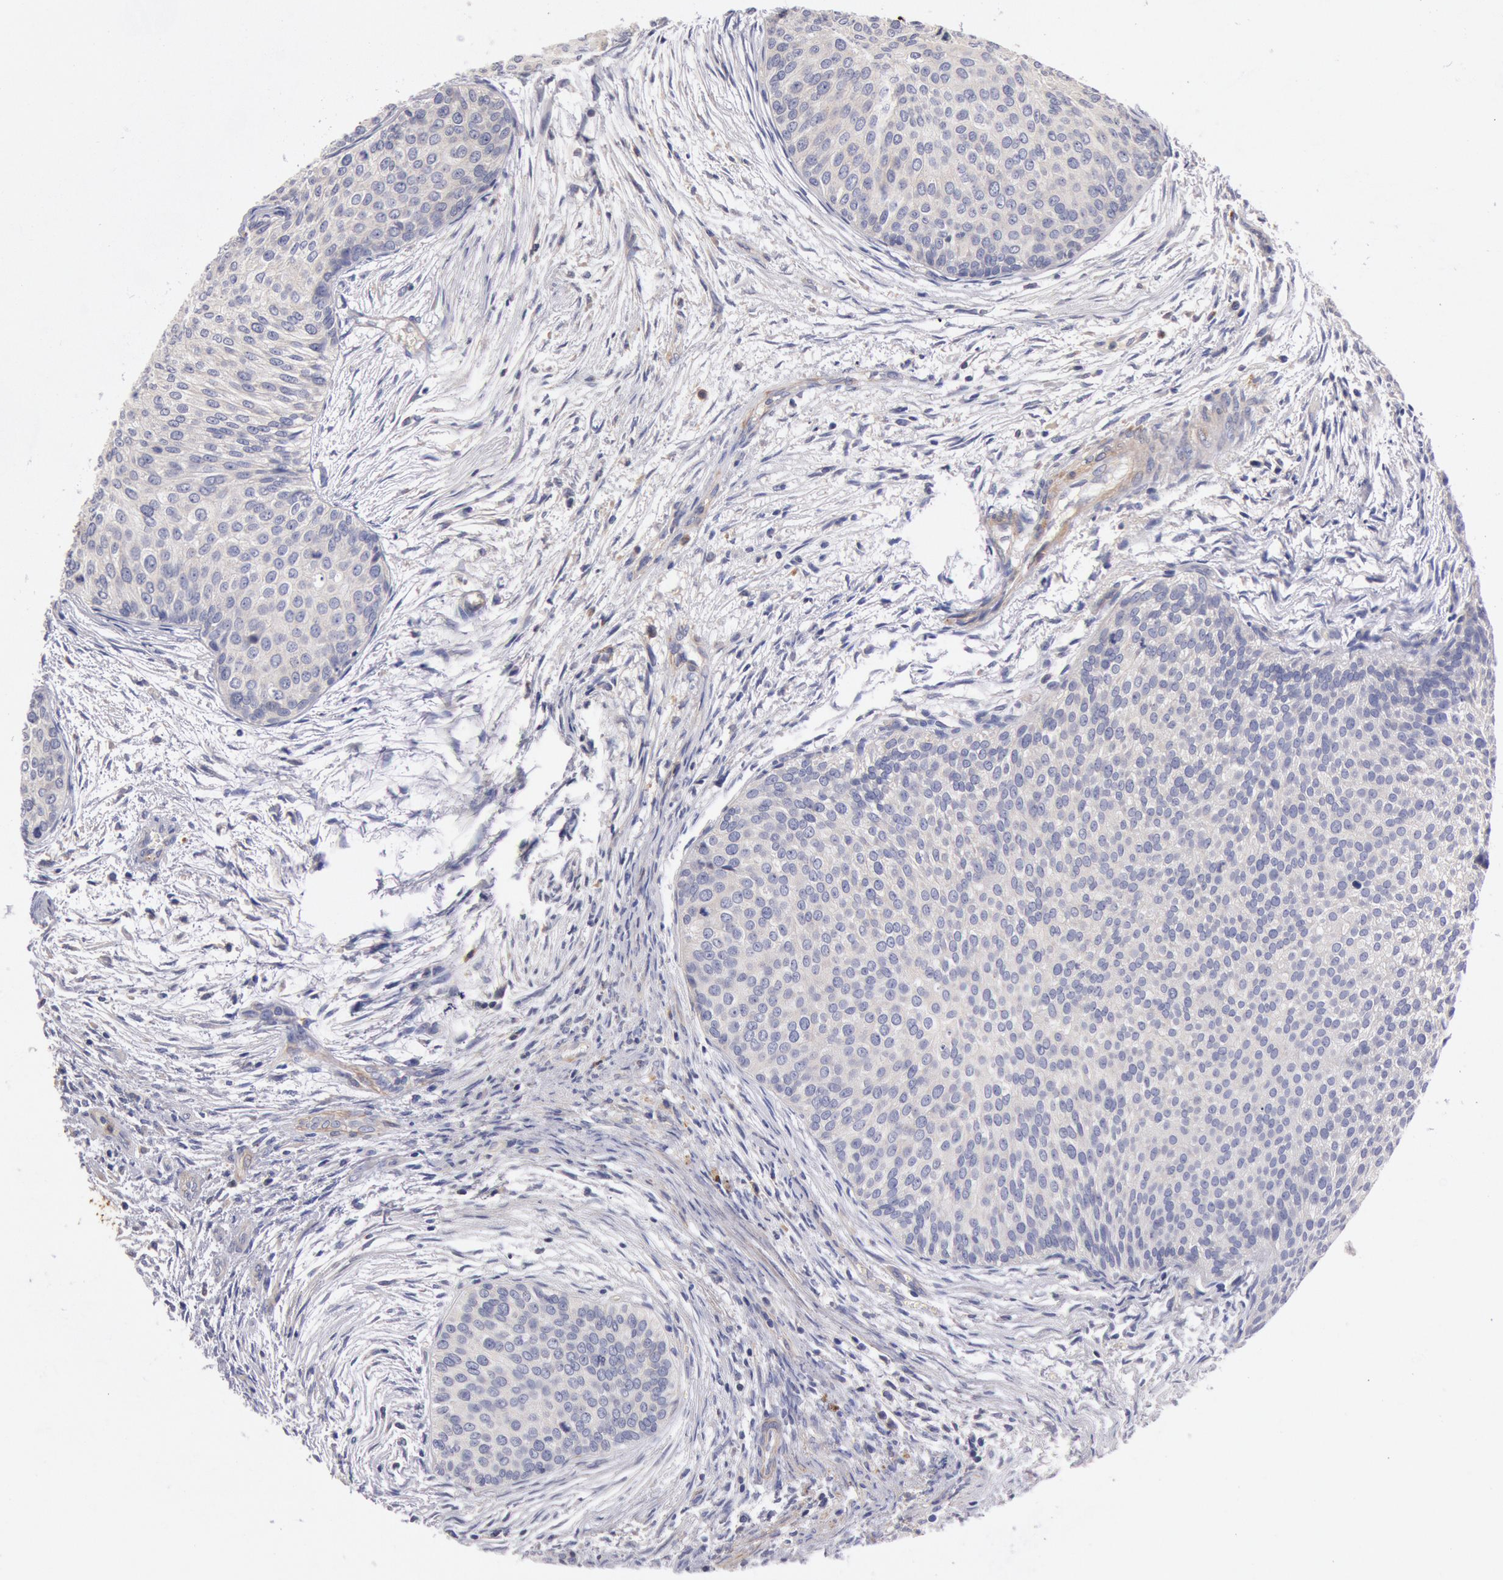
{"staining": {"intensity": "weak", "quantity": "25%-75%", "location": "cytoplasmic/membranous"}, "tissue": "urothelial cancer", "cell_type": "Tumor cells", "image_type": "cancer", "snomed": [{"axis": "morphology", "description": "Urothelial carcinoma, Low grade"}, {"axis": "topography", "description": "Urinary bladder"}], "caption": "Human urothelial cancer stained with a protein marker demonstrates weak staining in tumor cells.", "gene": "TMED8", "patient": {"sex": "male", "age": 84}}